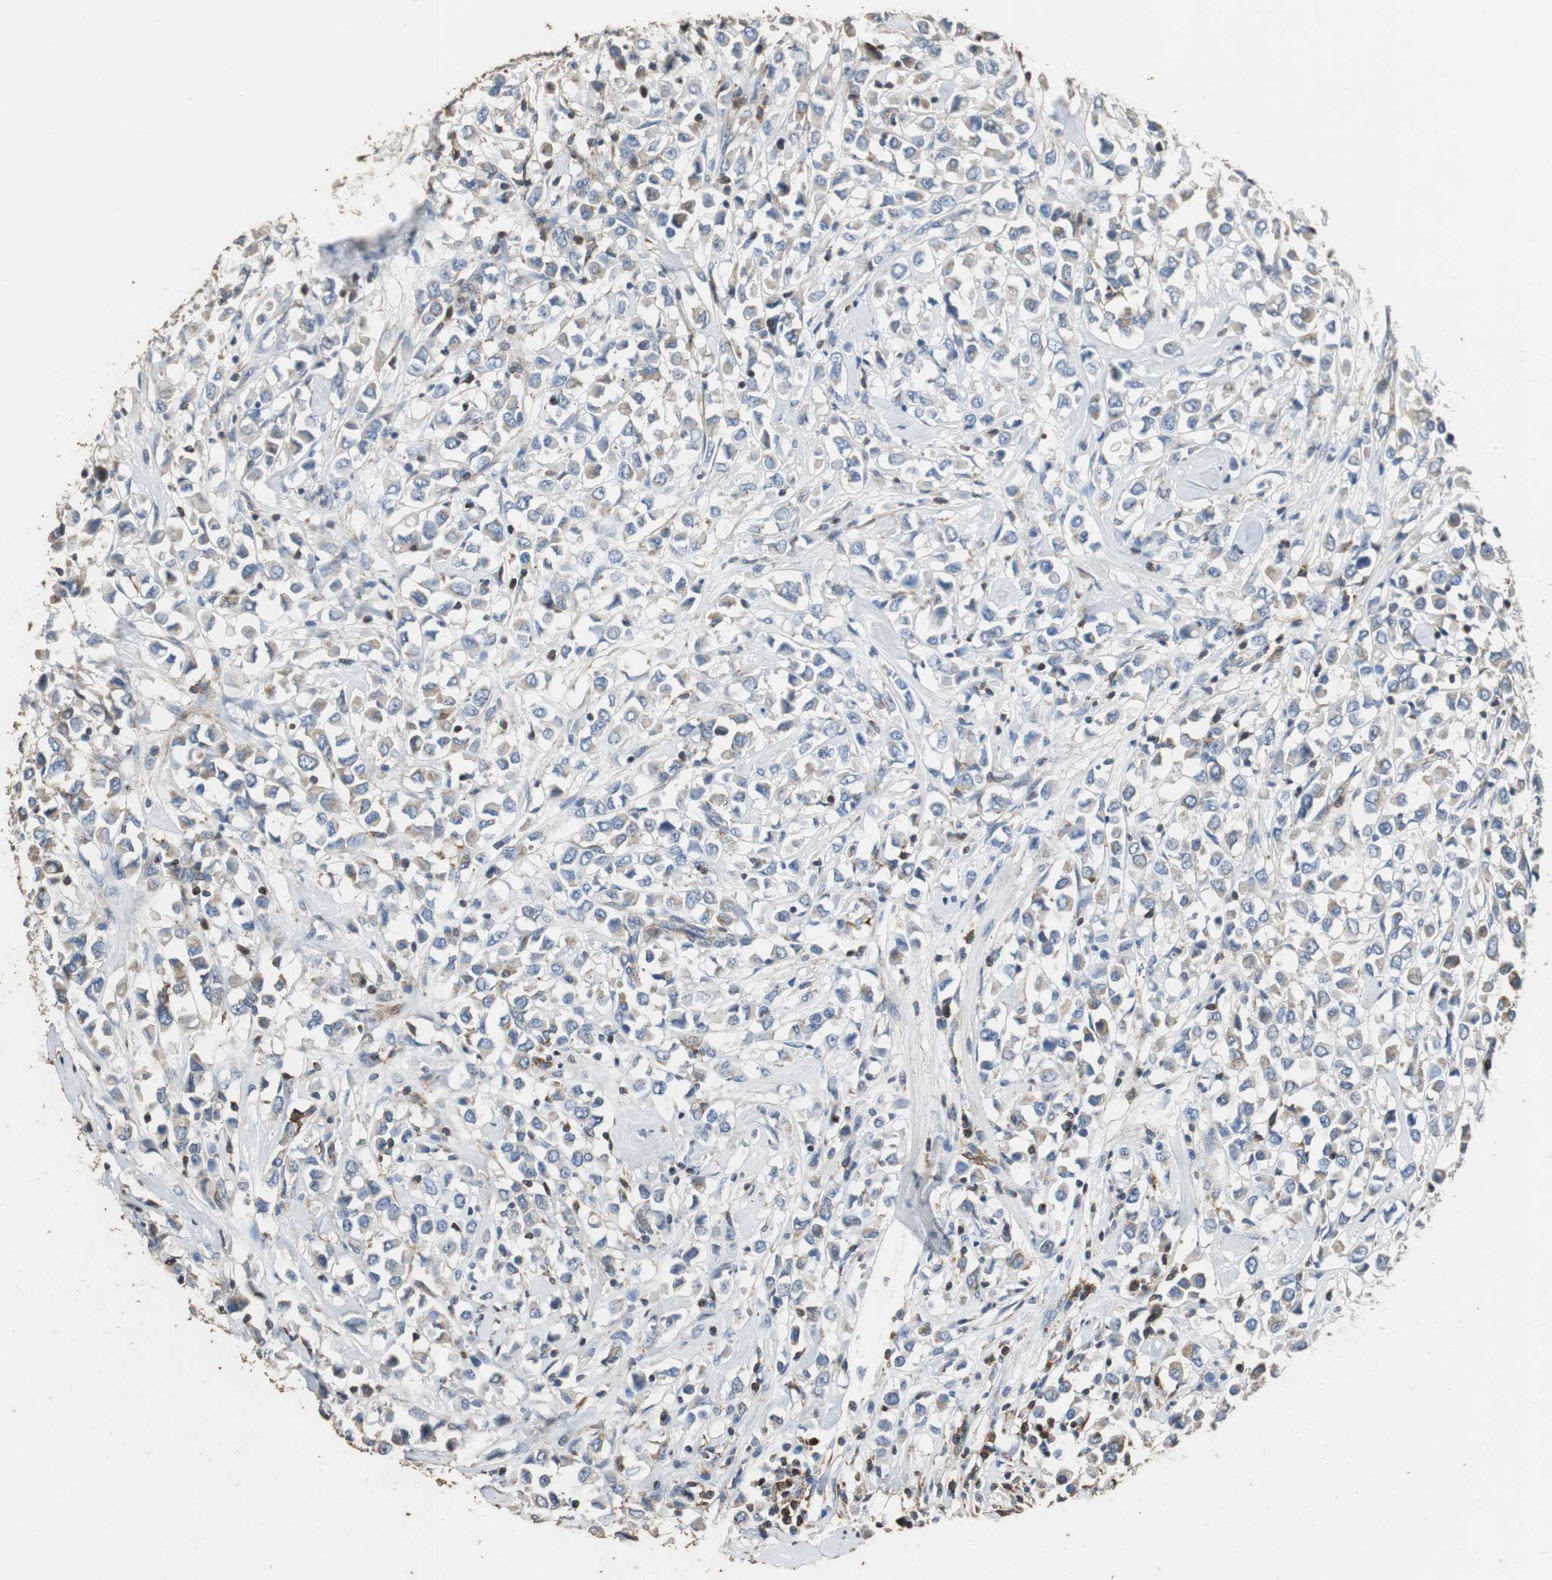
{"staining": {"intensity": "weak", "quantity": "25%-75%", "location": "cytoplasmic/membranous"}, "tissue": "breast cancer", "cell_type": "Tumor cells", "image_type": "cancer", "snomed": [{"axis": "morphology", "description": "Duct carcinoma"}, {"axis": "topography", "description": "Breast"}], "caption": "Breast cancer was stained to show a protein in brown. There is low levels of weak cytoplasmic/membranous positivity in approximately 25%-75% of tumor cells. (DAB (3,3'-diaminobenzidine) IHC with brightfield microscopy, high magnification).", "gene": "PRKRA", "patient": {"sex": "female", "age": 61}}